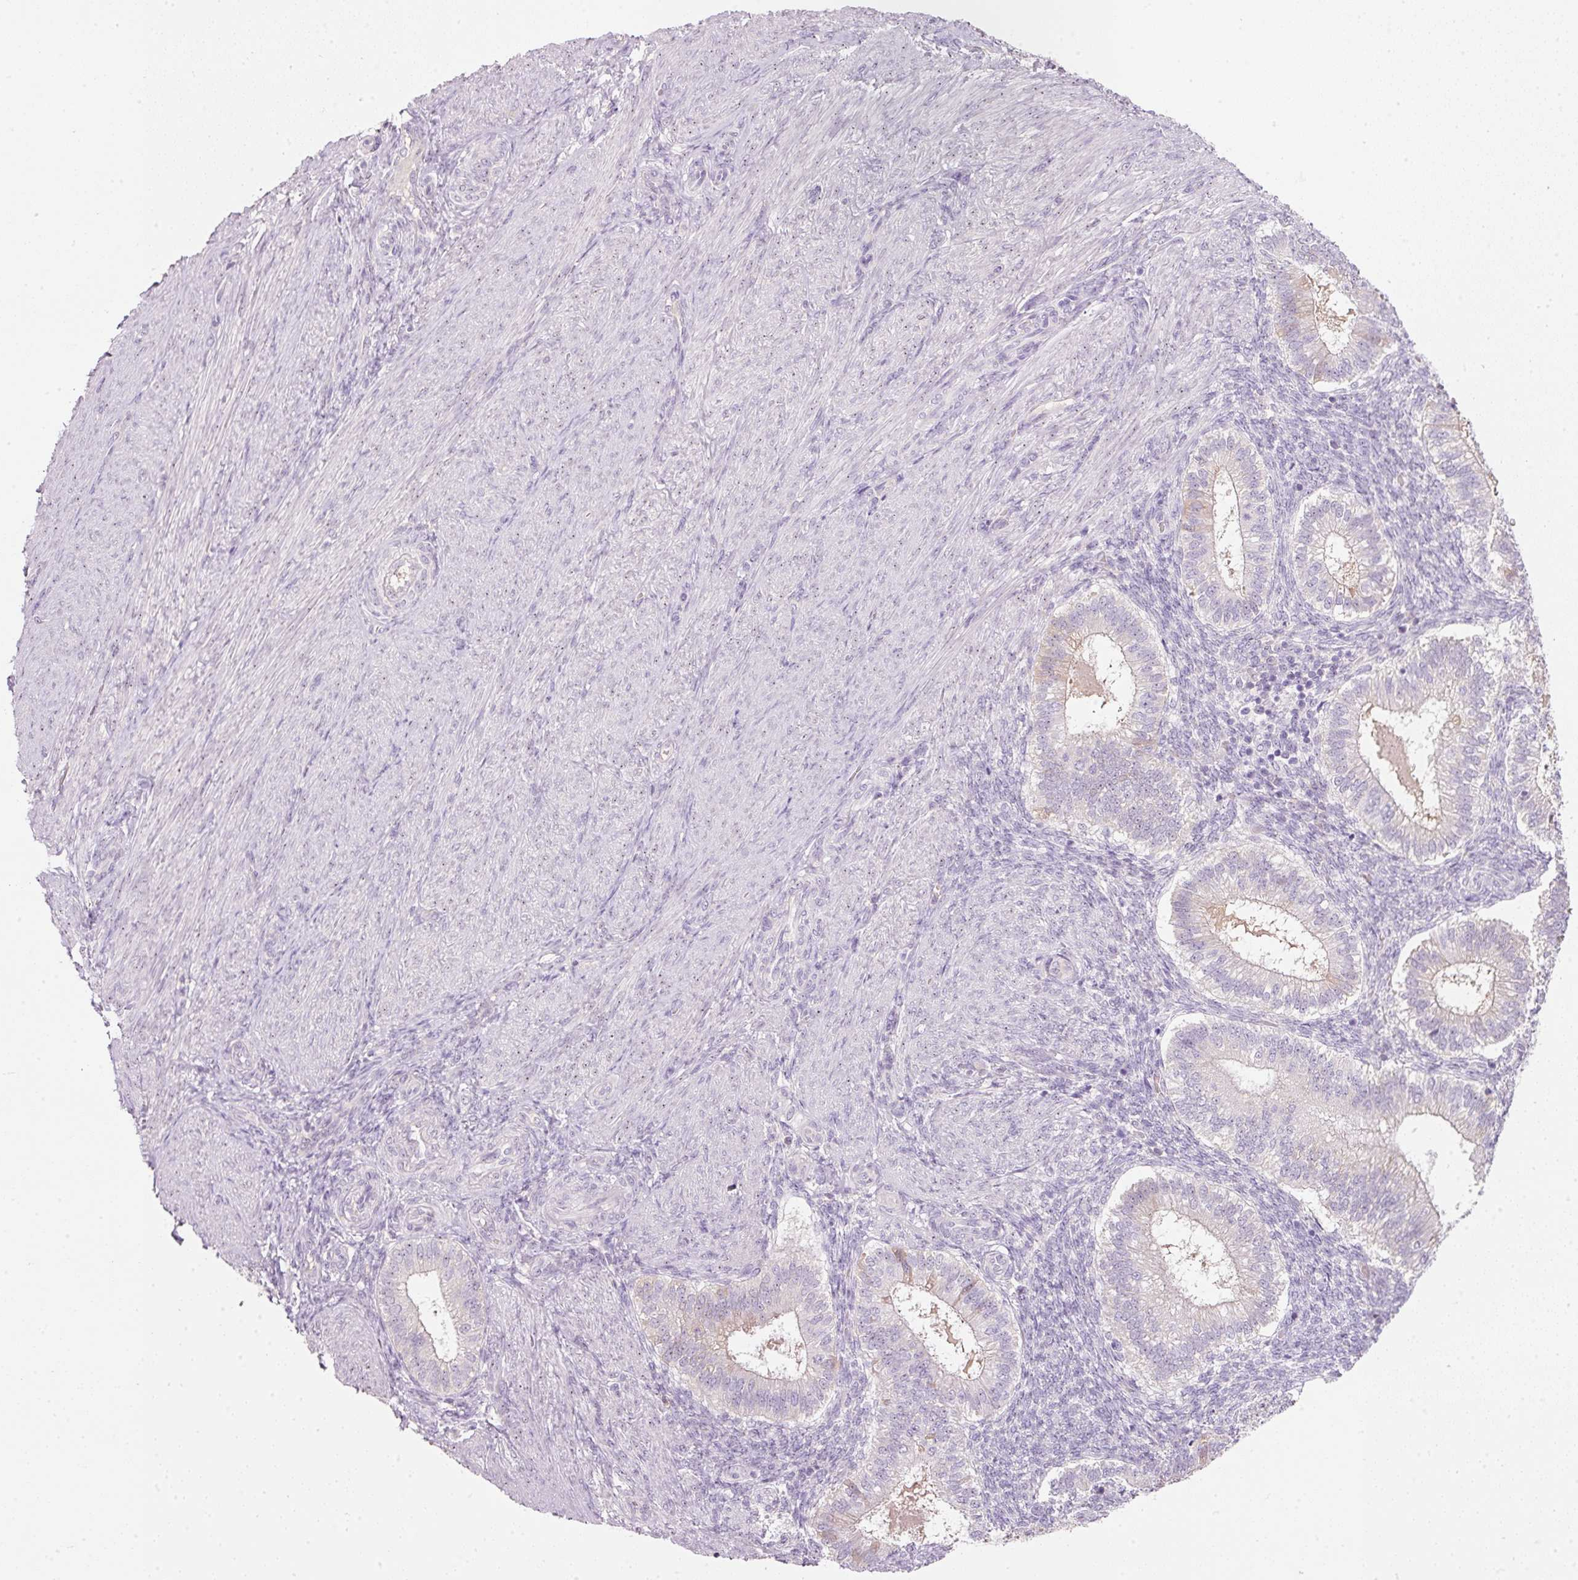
{"staining": {"intensity": "negative", "quantity": "none", "location": "none"}, "tissue": "endometrium", "cell_type": "Cells in endometrial stroma", "image_type": "normal", "snomed": [{"axis": "morphology", "description": "Normal tissue, NOS"}, {"axis": "topography", "description": "Endometrium"}], "caption": "Immunohistochemistry of benign human endometrium displays no expression in cells in endometrial stroma. The staining is performed using DAB brown chromogen with nuclei counter-stained in using hematoxylin.", "gene": "TMEM37", "patient": {"sex": "female", "age": 25}}